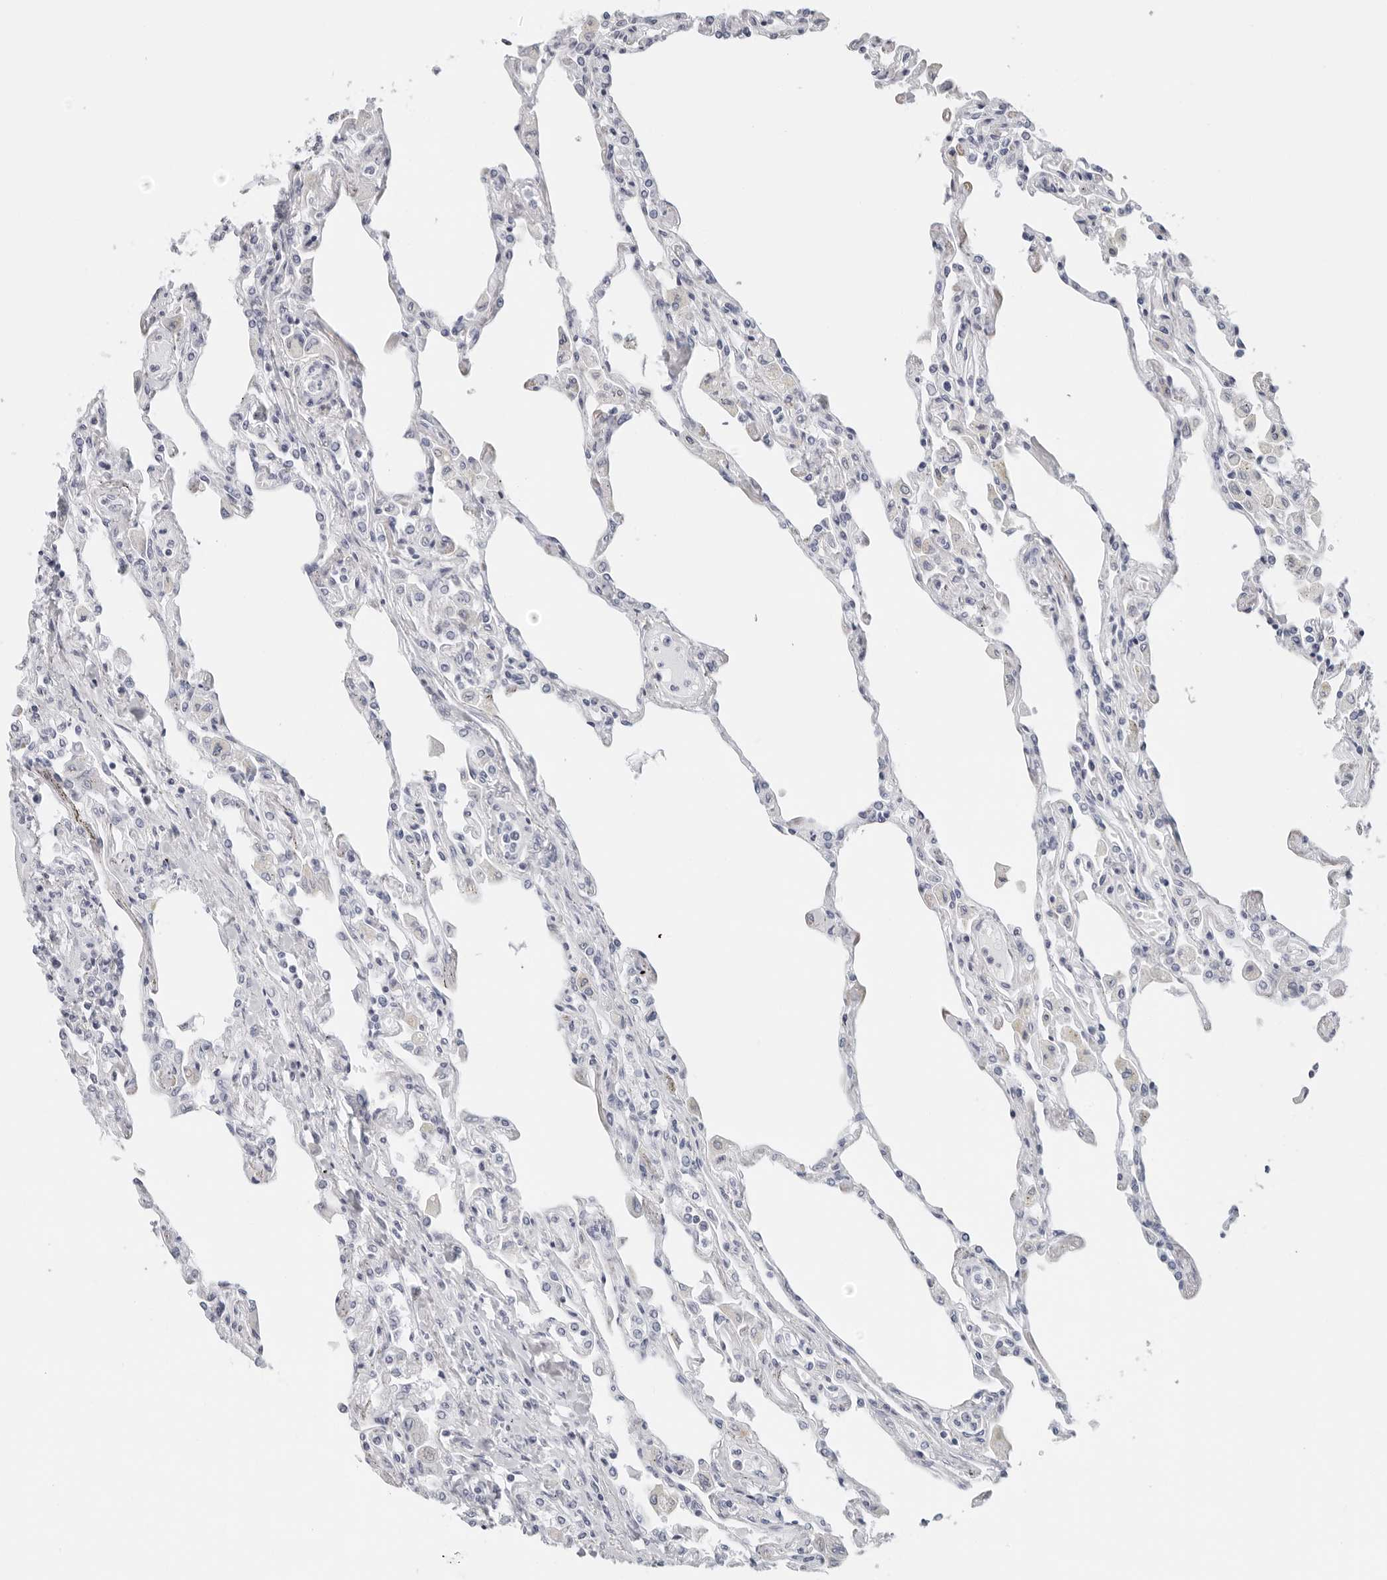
{"staining": {"intensity": "negative", "quantity": "none", "location": "none"}, "tissue": "lung", "cell_type": "Alveolar cells", "image_type": "normal", "snomed": [{"axis": "morphology", "description": "Normal tissue, NOS"}, {"axis": "topography", "description": "Bronchus"}, {"axis": "topography", "description": "Lung"}], "caption": "IHC histopathology image of benign lung stained for a protein (brown), which displays no staining in alveolar cells. (IHC, brightfield microscopy, high magnification).", "gene": "CST1", "patient": {"sex": "female", "age": 49}}